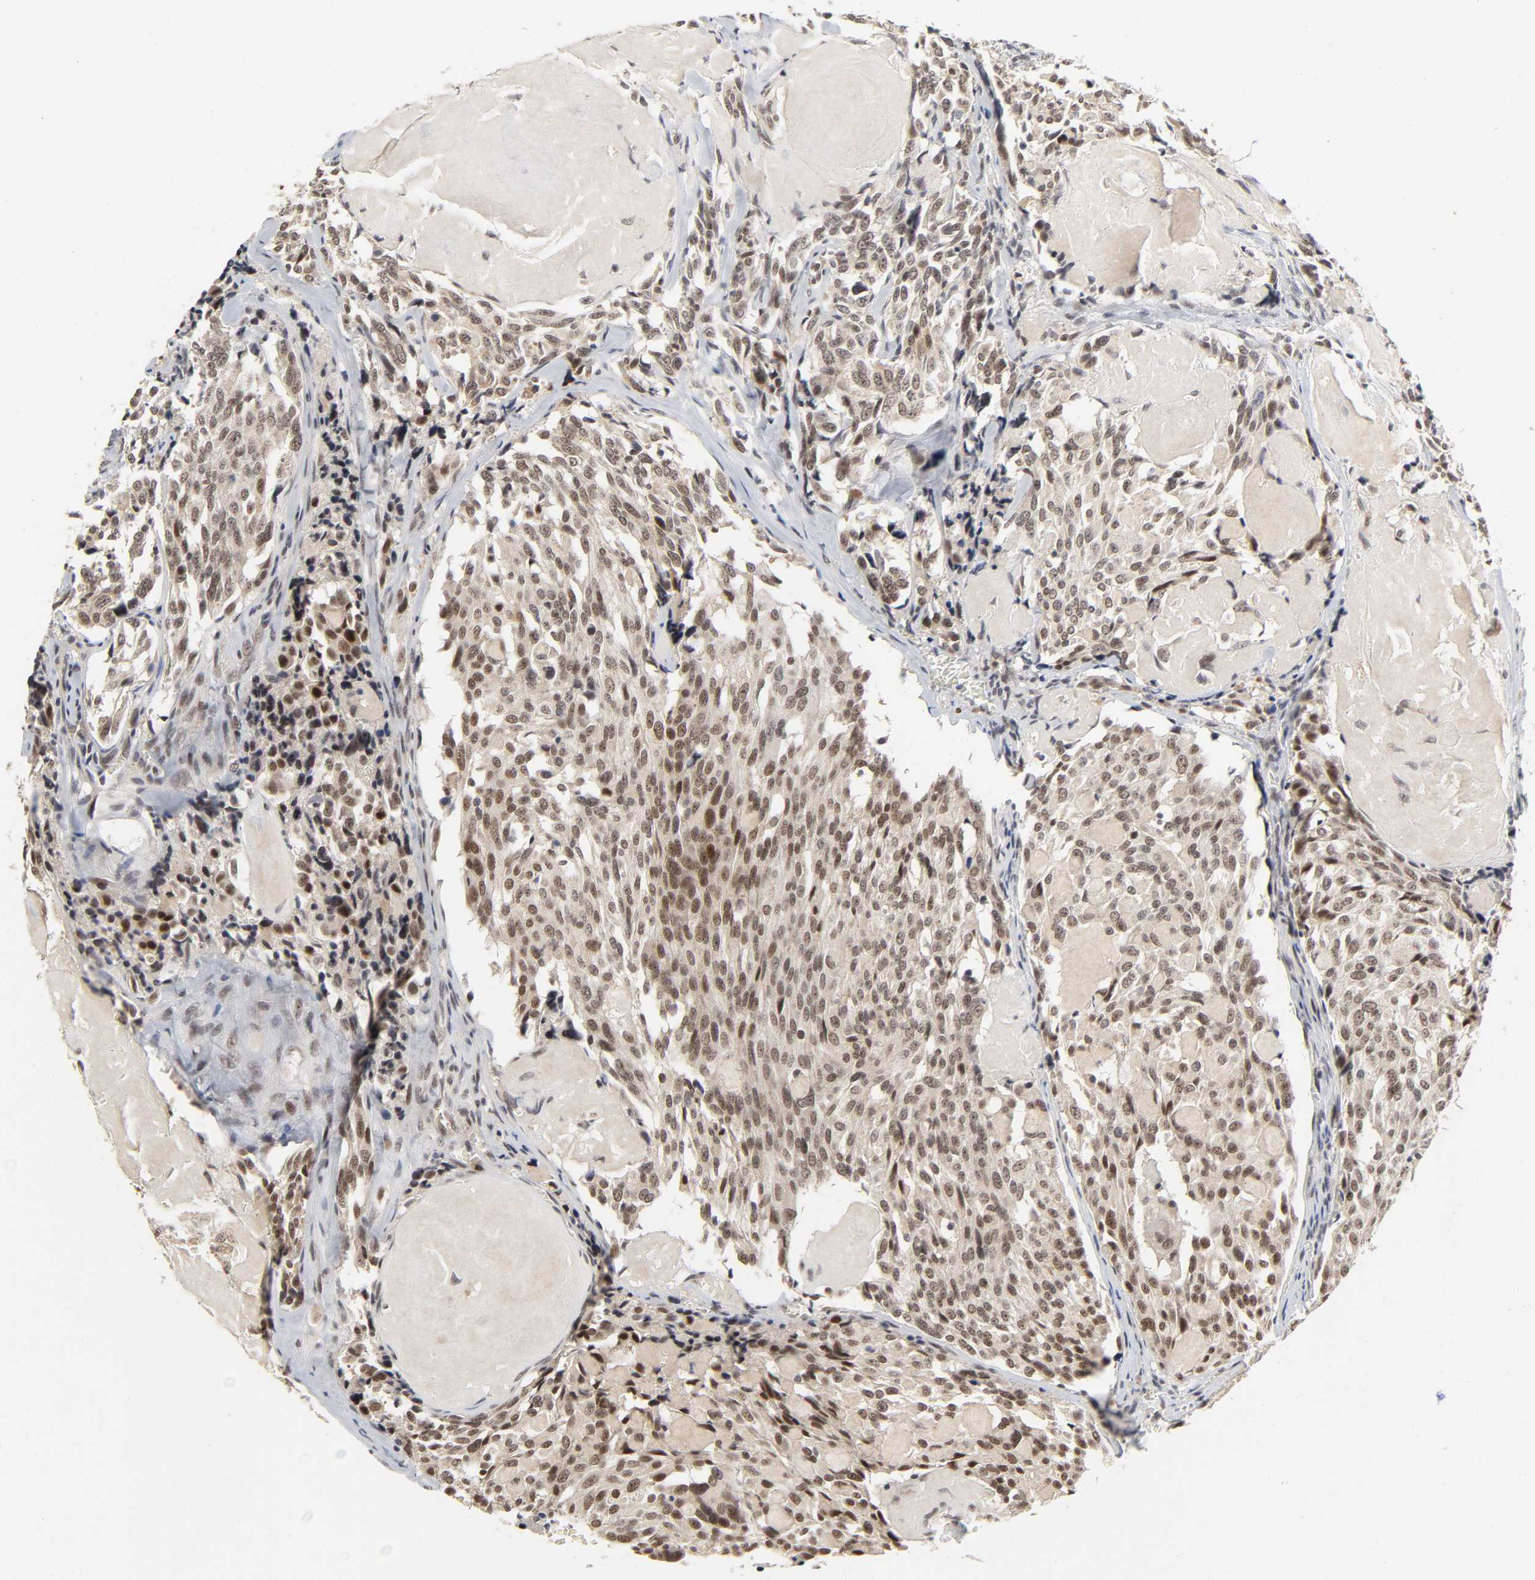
{"staining": {"intensity": "moderate", "quantity": ">75%", "location": "nuclear"}, "tissue": "thyroid cancer", "cell_type": "Tumor cells", "image_type": "cancer", "snomed": [{"axis": "morphology", "description": "Carcinoma, NOS"}, {"axis": "morphology", "description": "Carcinoid, malignant, NOS"}, {"axis": "topography", "description": "Thyroid gland"}], "caption": "Immunohistochemical staining of human thyroid carcinoma reveals medium levels of moderate nuclear expression in approximately >75% of tumor cells.", "gene": "ZKSCAN8", "patient": {"sex": "male", "age": 33}}